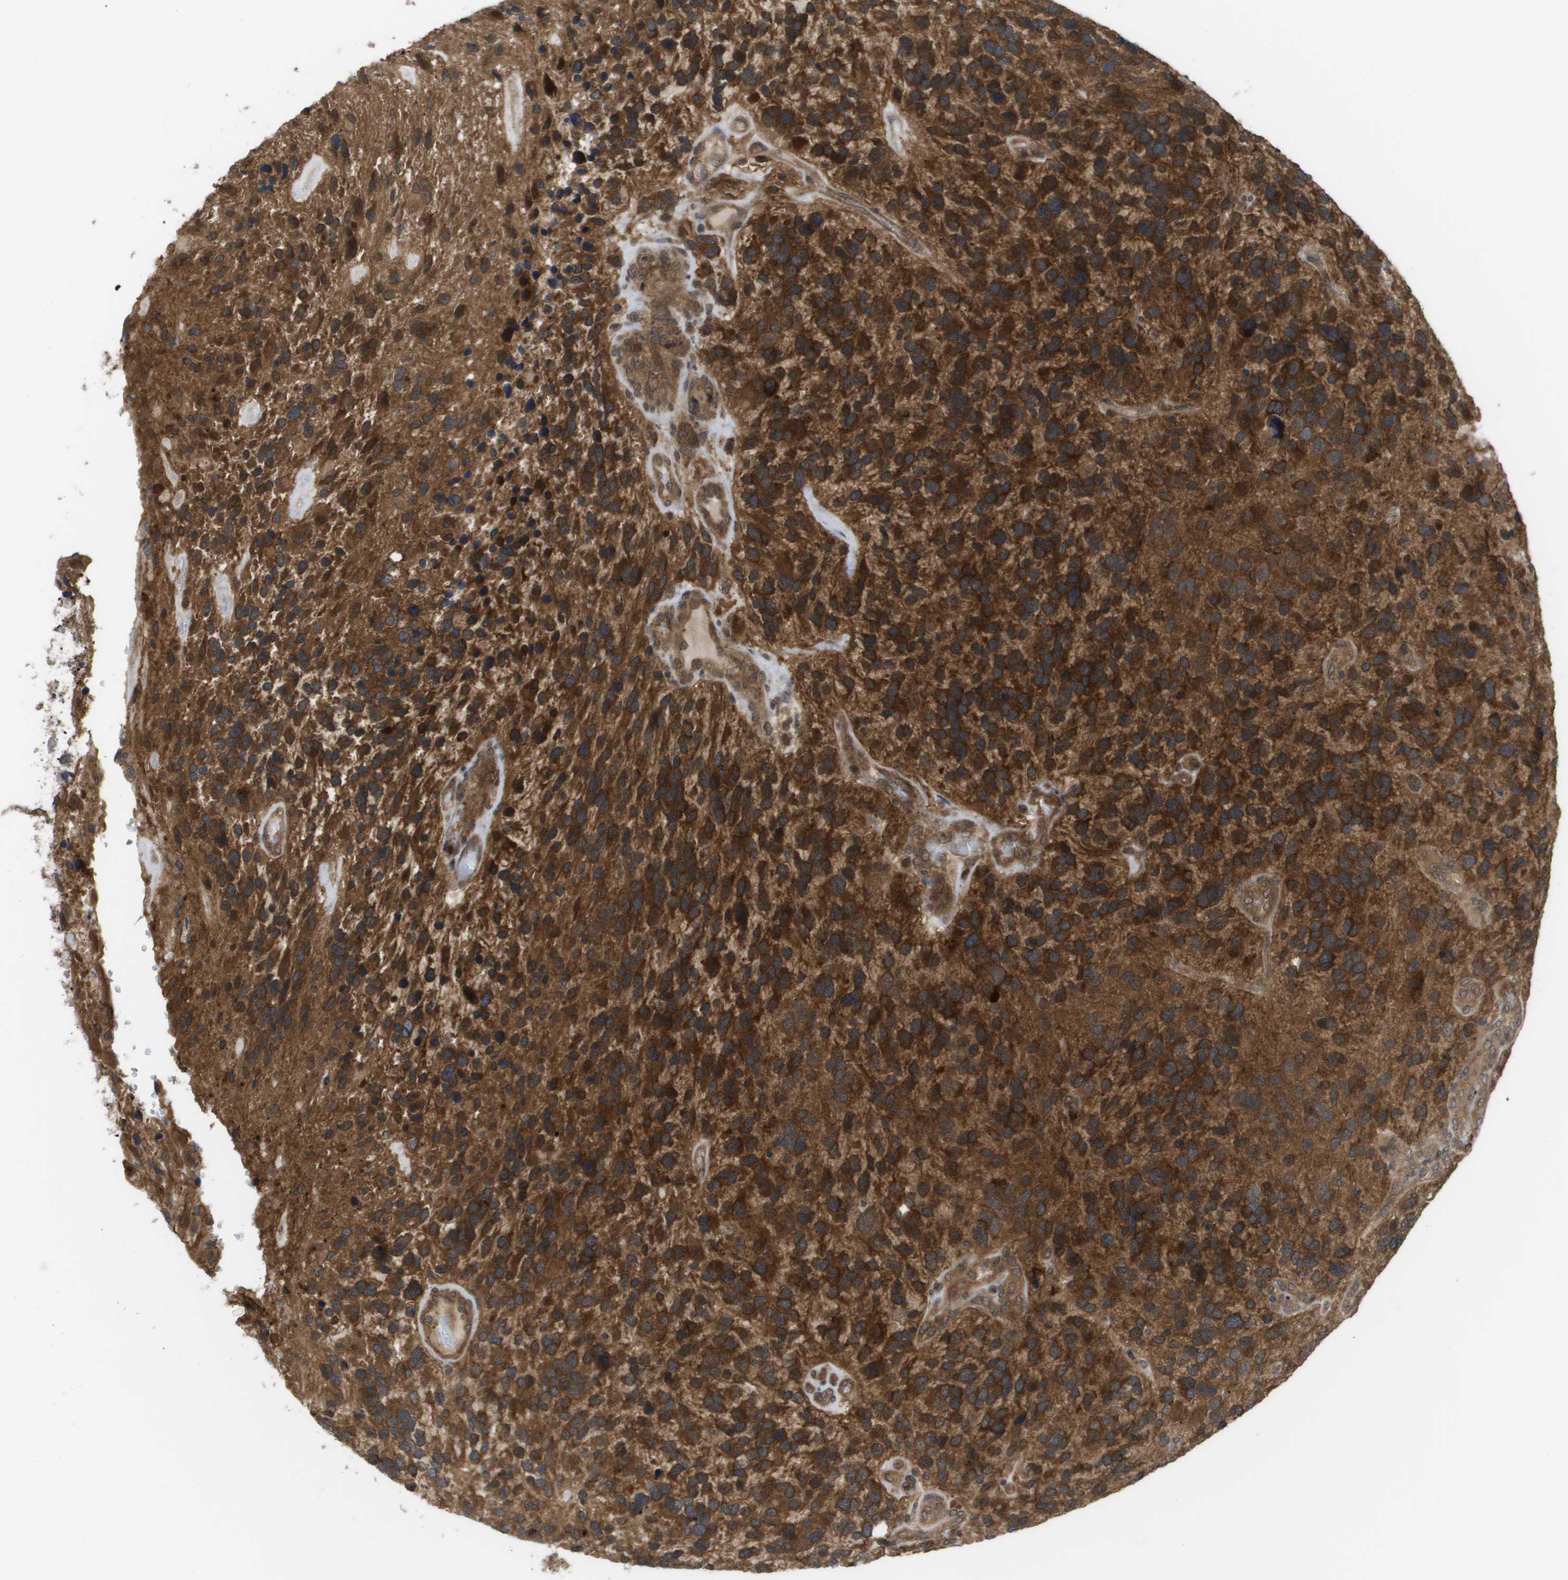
{"staining": {"intensity": "strong", "quantity": ">75%", "location": "cytoplasmic/membranous,nuclear"}, "tissue": "glioma", "cell_type": "Tumor cells", "image_type": "cancer", "snomed": [{"axis": "morphology", "description": "Glioma, malignant, High grade"}, {"axis": "topography", "description": "Brain"}], "caption": "This micrograph displays immunohistochemistry (IHC) staining of human glioma, with high strong cytoplasmic/membranous and nuclear positivity in approximately >75% of tumor cells.", "gene": "CTPS2", "patient": {"sex": "female", "age": 58}}